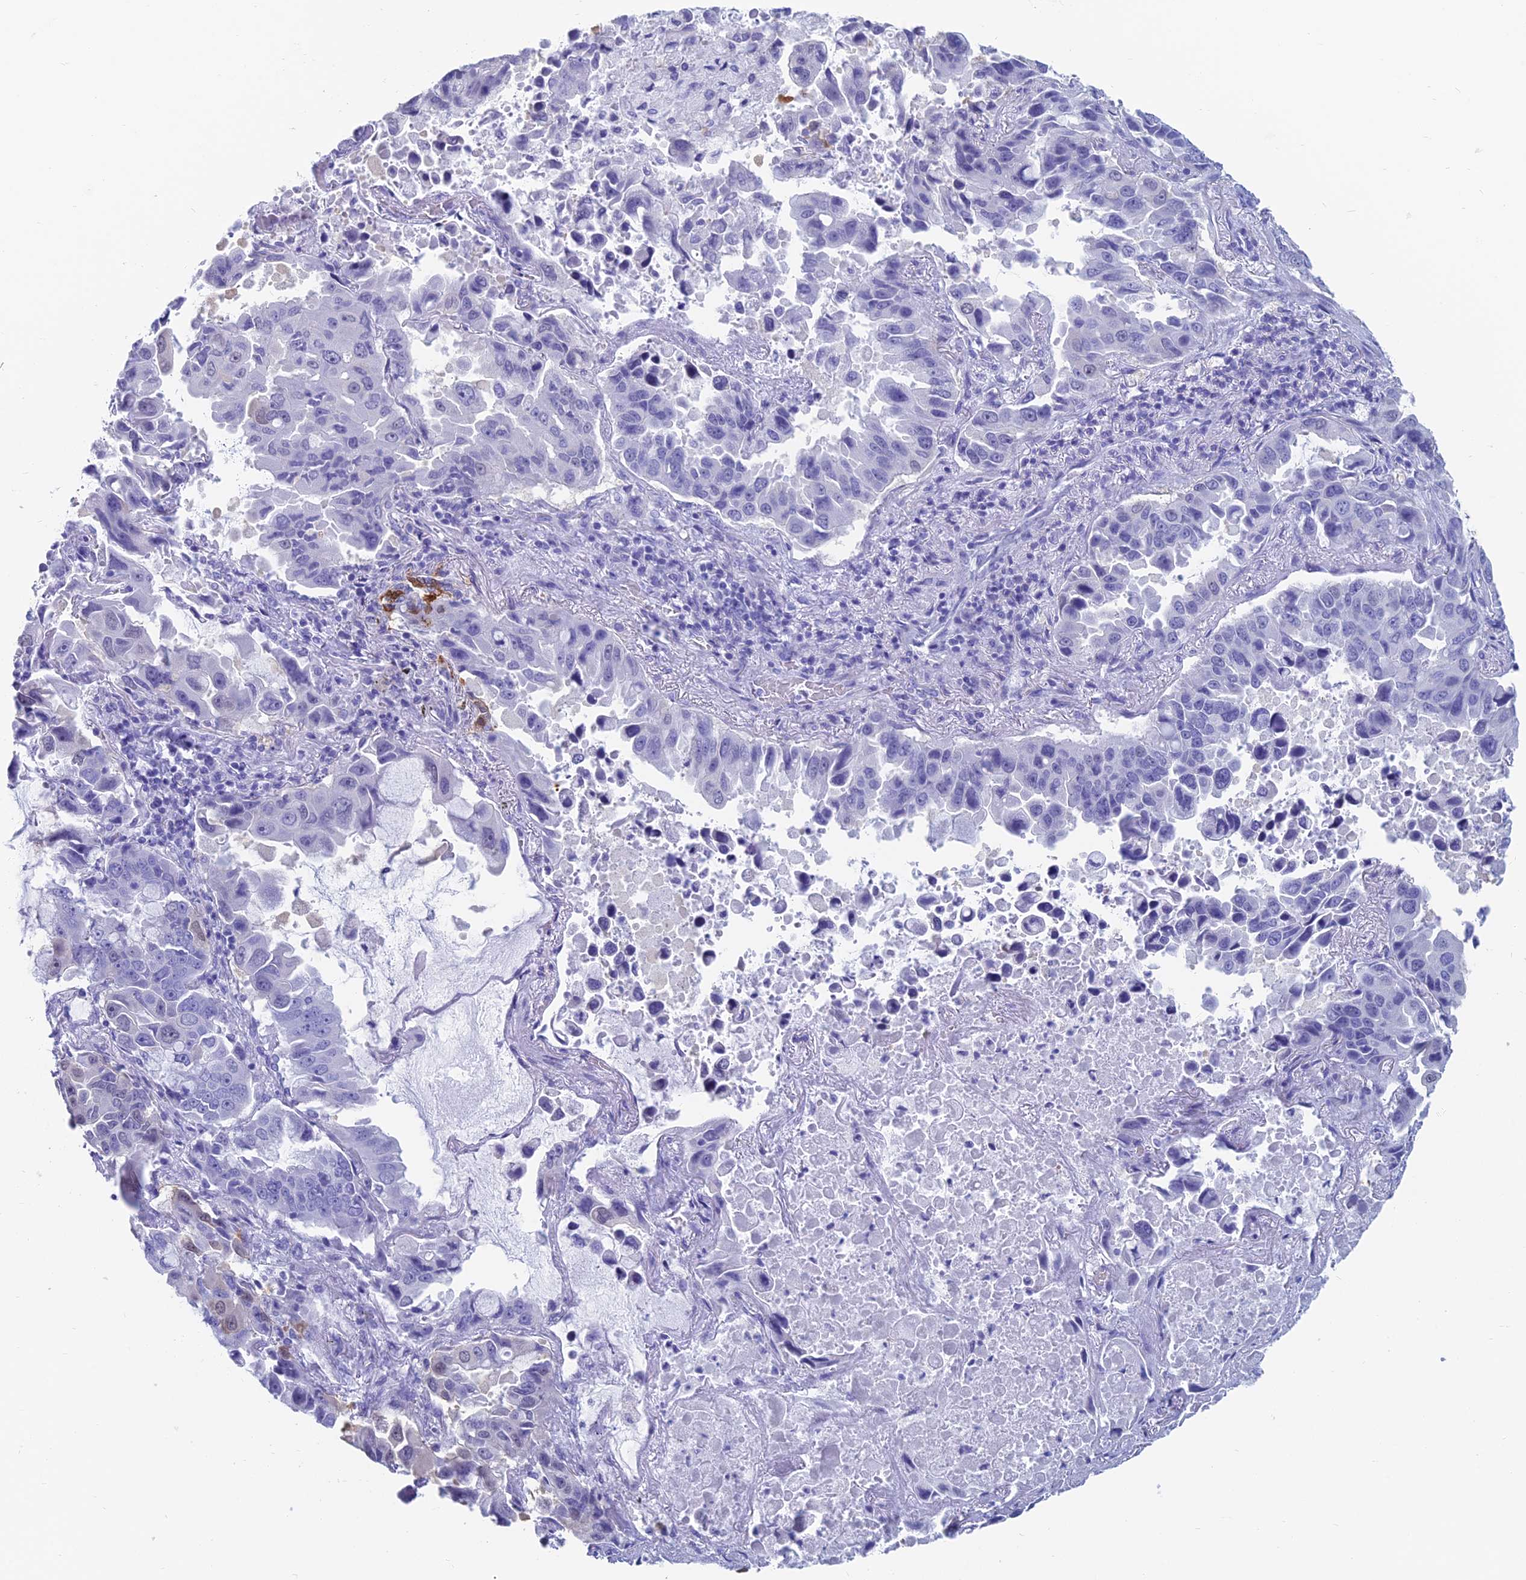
{"staining": {"intensity": "negative", "quantity": "none", "location": "none"}, "tissue": "lung cancer", "cell_type": "Tumor cells", "image_type": "cancer", "snomed": [{"axis": "morphology", "description": "Adenocarcinoma, NOS"}, {"axis": "topography", "description": "Lung"}], "caption": "IHC micrograph of human lung adenocarcinoma stained for a protein (brown), which reveals no staining in tumor cells.", "gene": "CAPS", "patient": {"sex": "male", "age": 64}}